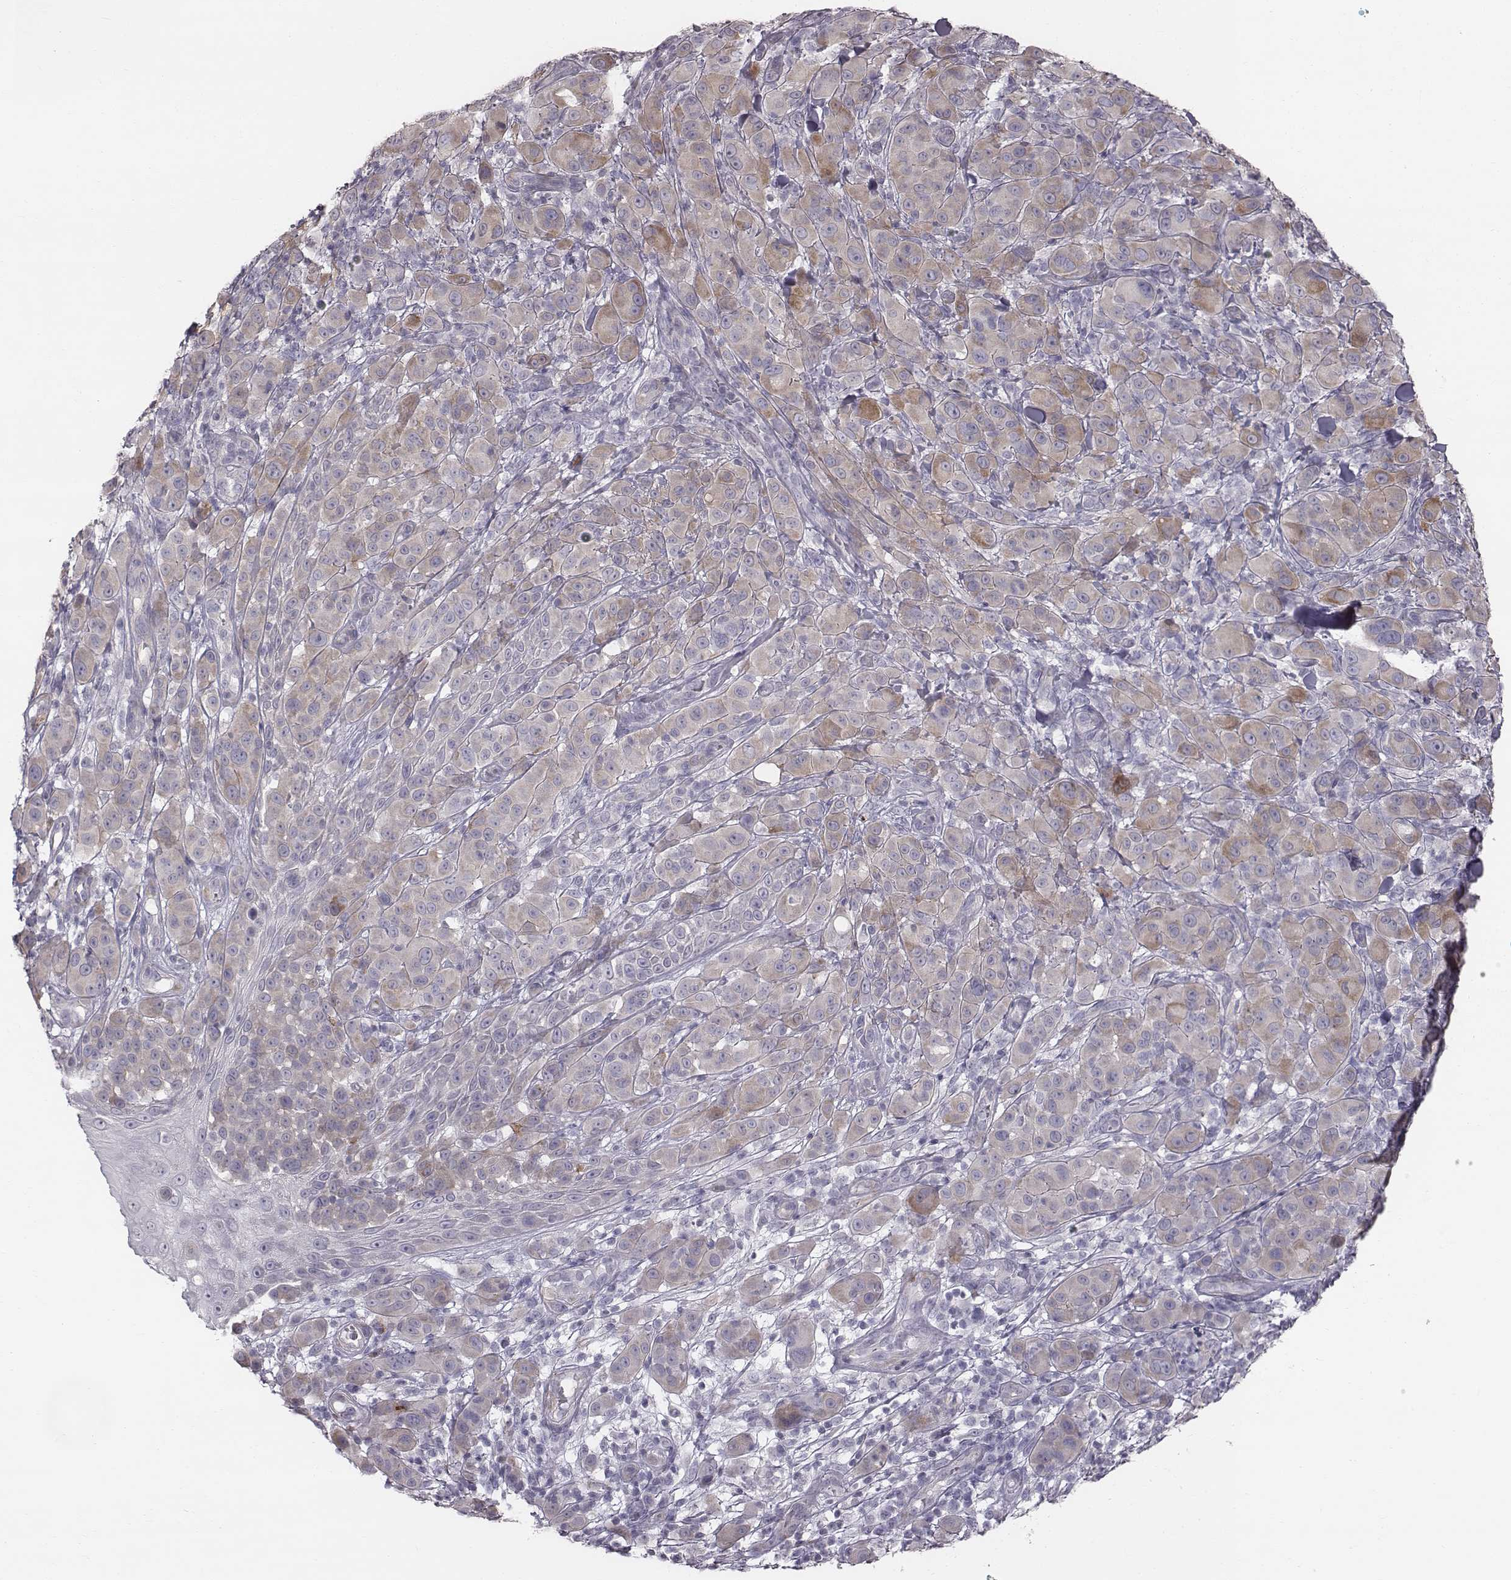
{"staining": {"intensity": "weak", "quantity": ">75%", "location": "cytoplasmic/membranous"}, "tissue": "melanoma", "cell_type": "Tumor cells", "image_type": "cancer", "snomed": [{"axis": "morphology", "description": "Malignant melanoma, NOS"}, {"axis": "topography", "description": "Skin"}], "caption": "DAB immunohistochemical staining of melanoma shows weak cytoplasmic/membranous protein positivity in about >75% of tumor cells. (Brightfield microscopy of DAB IHC at high magnification).", "gene": "PRKCZ", "patient": {"sex": "female", "age": 87}}